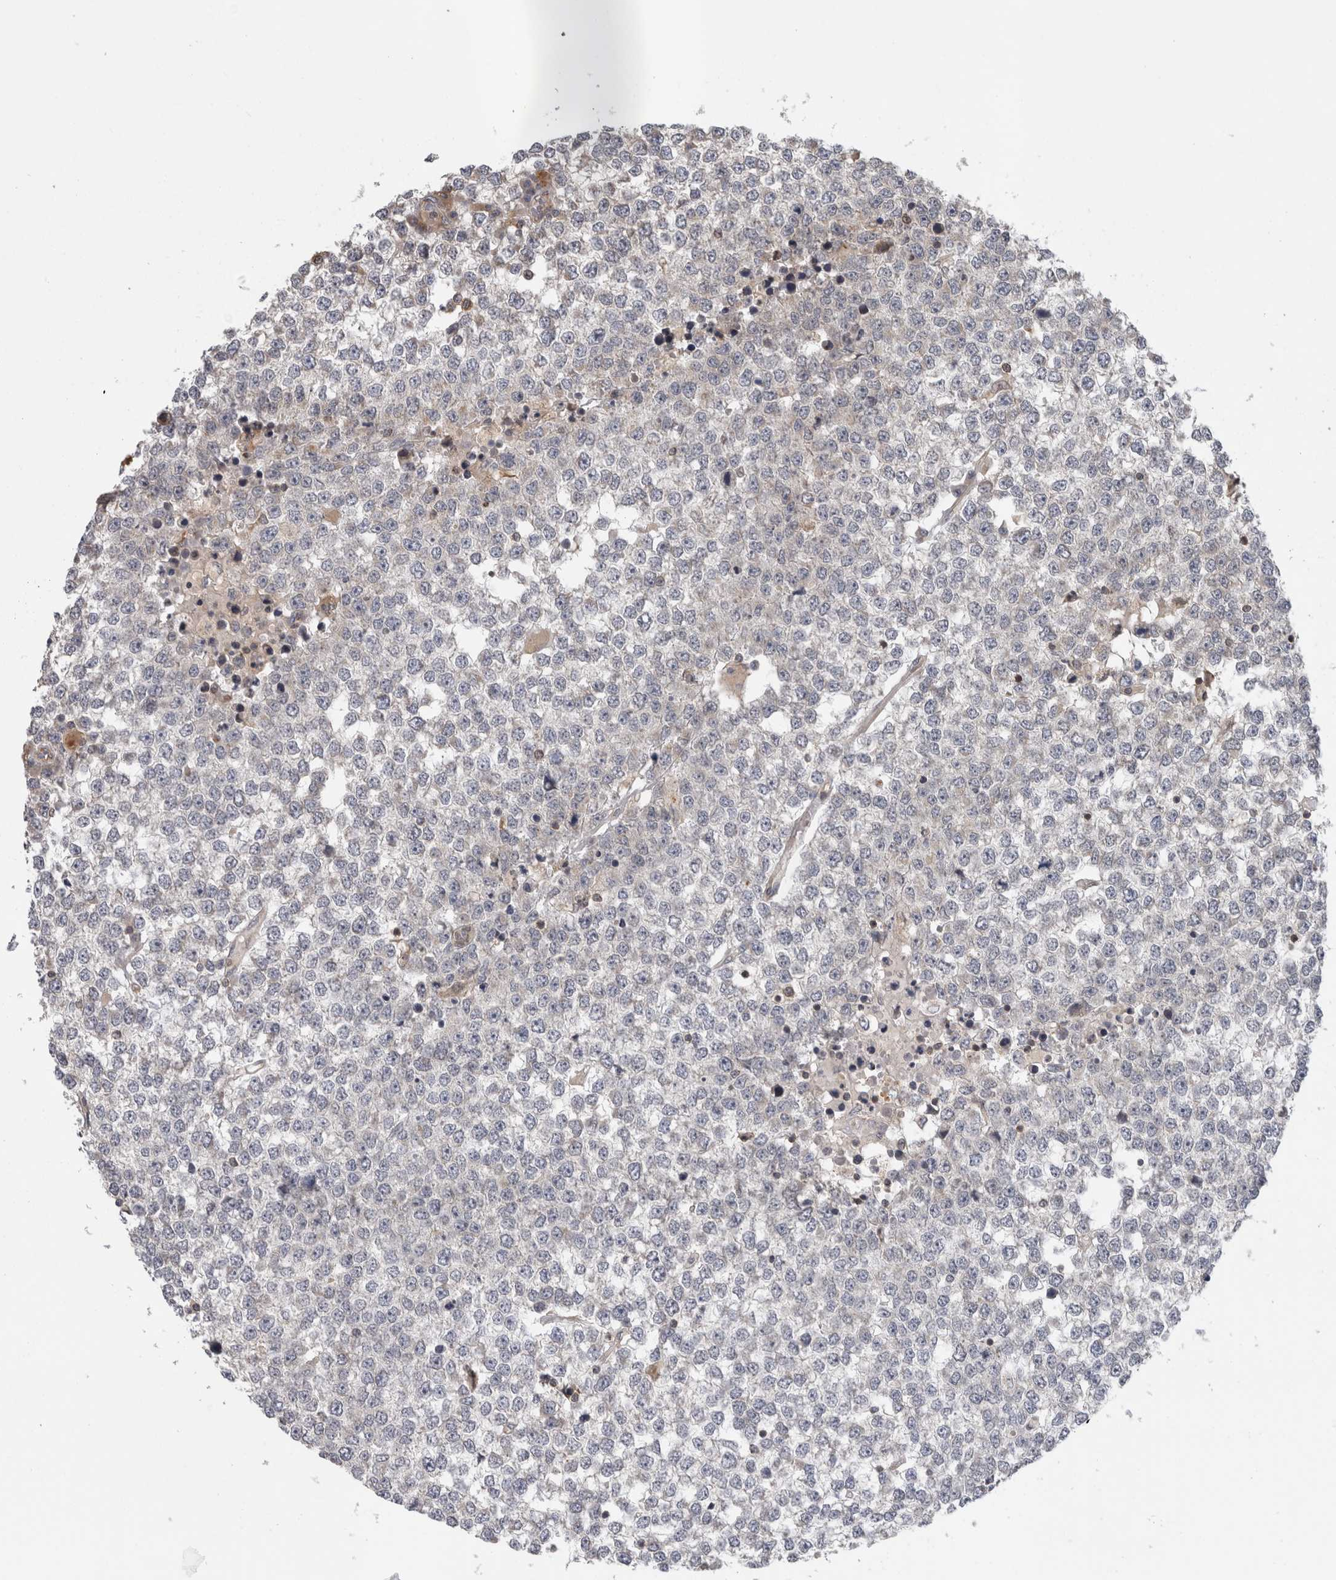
{"staining": {"intensity": "weak", "quantity": "<25%", "location": "cytoplasmic/membranous"}, "tissue": "testis cancer", "cell_type": "Tumor cells", "image_type": "cancer", "snomed": [{"axis": "morphology", "description": "Seminoma, NOS"}, {"axis": "topography", "description": "Testis"}], "caption": "This image is of testis seminoma stained with IHC to label a protein in brown with the nuclei are counter-stained blue. There is no positivity in tumor cells.", "gene": "PARP6", "patient": {"sex": "male", "age": 65}}